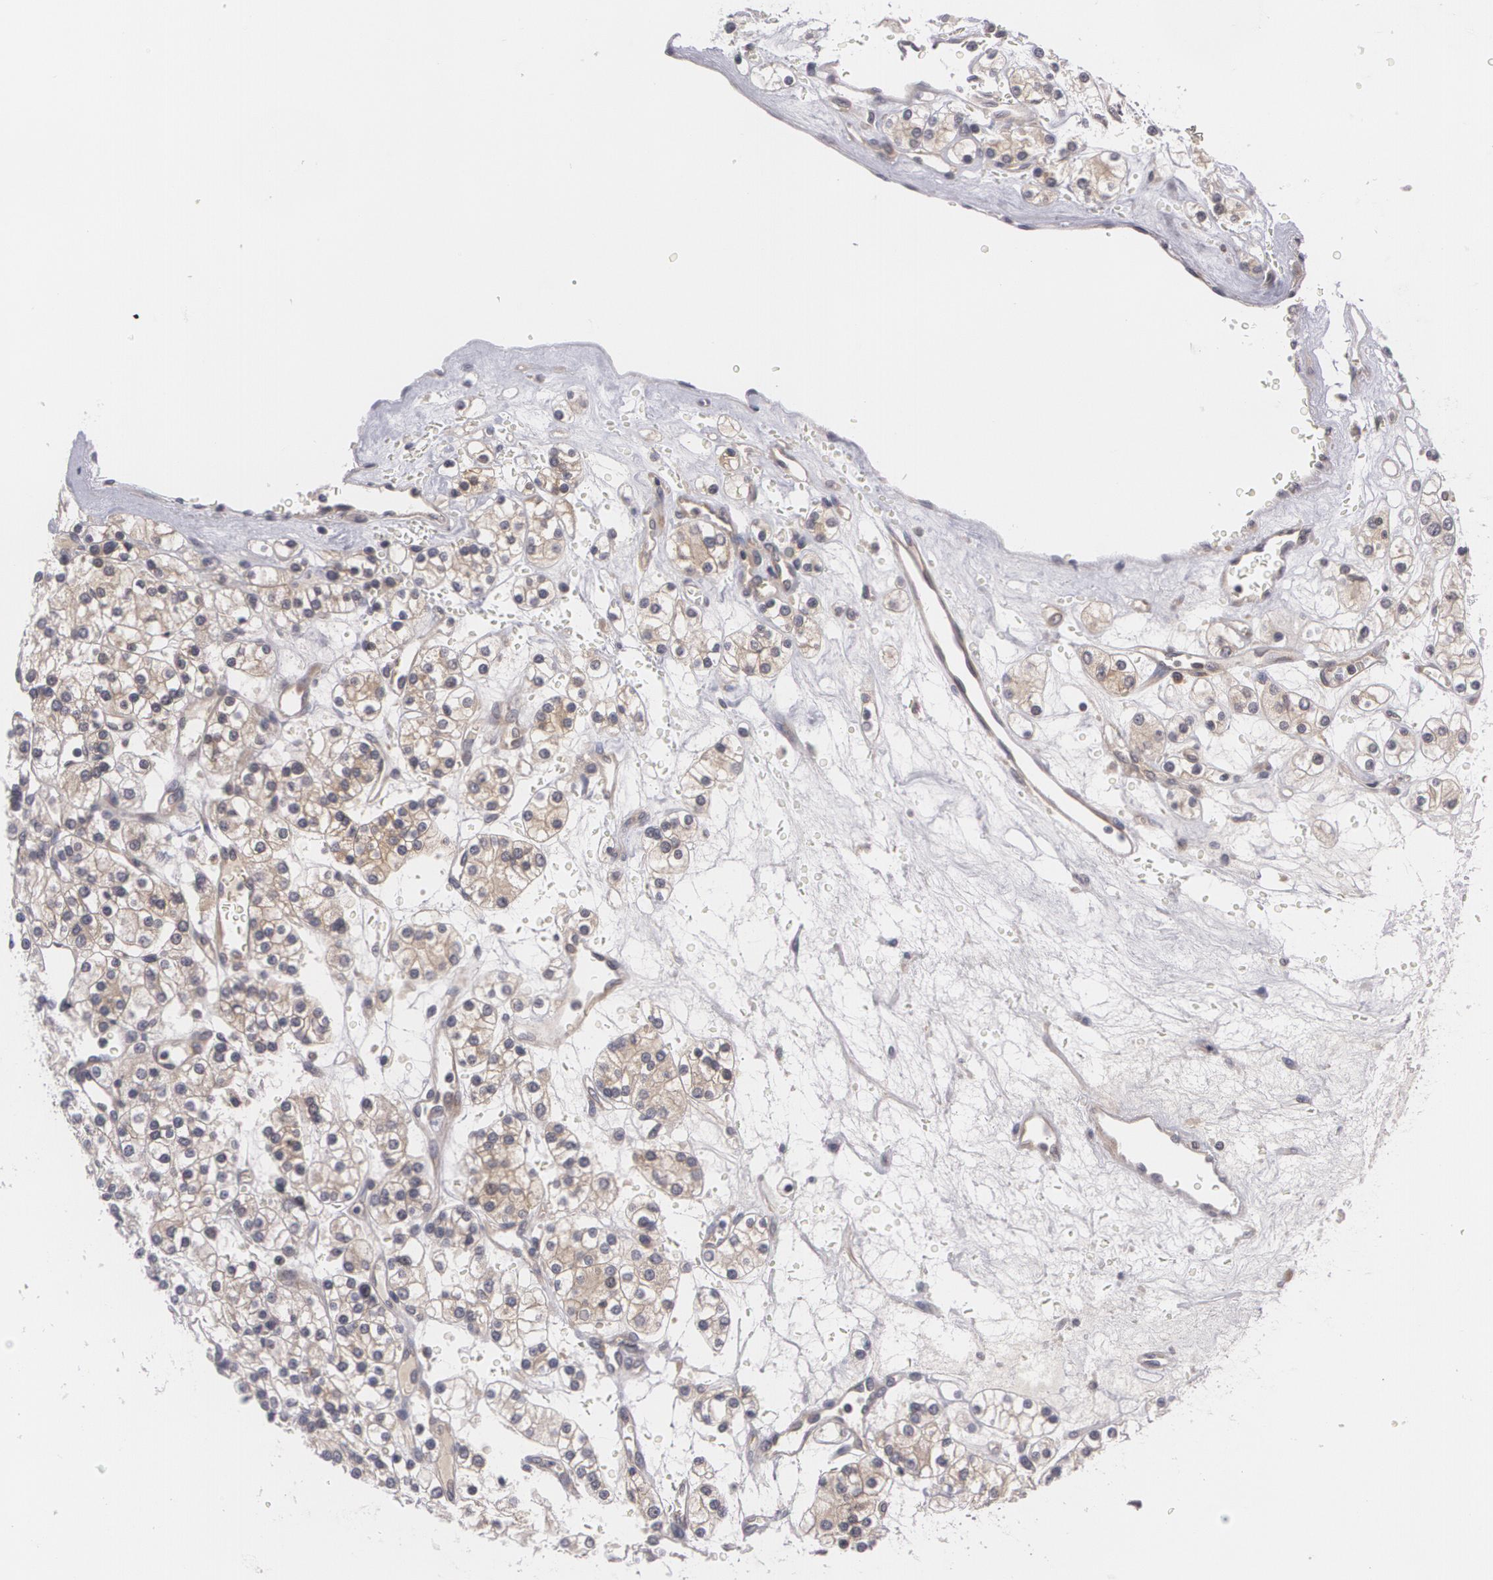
{"staining": {"intensity": "weak", "quantity": "25%-75%", "location": "cytoplasmic/membranous"}, "tissue": "renal cancer", "cell_type": "Tumor cells", "image_type": "cancer", "snomed": [{"axis": "morphology", "description": "Adenocarcinoma, NOS"}, {"axis": "topography", "description": "Kidney"}], "caption": "A micrograph of renal cancer (adenocarcinoma) stained for a protein demonstrates weak cytoplasmic/membranous brown staining in tumor cells. (Brightfield microscopy of DAB IHC at high magnification).", "gene": "CASK", "patient": {"sex": "female", "age": 62}}